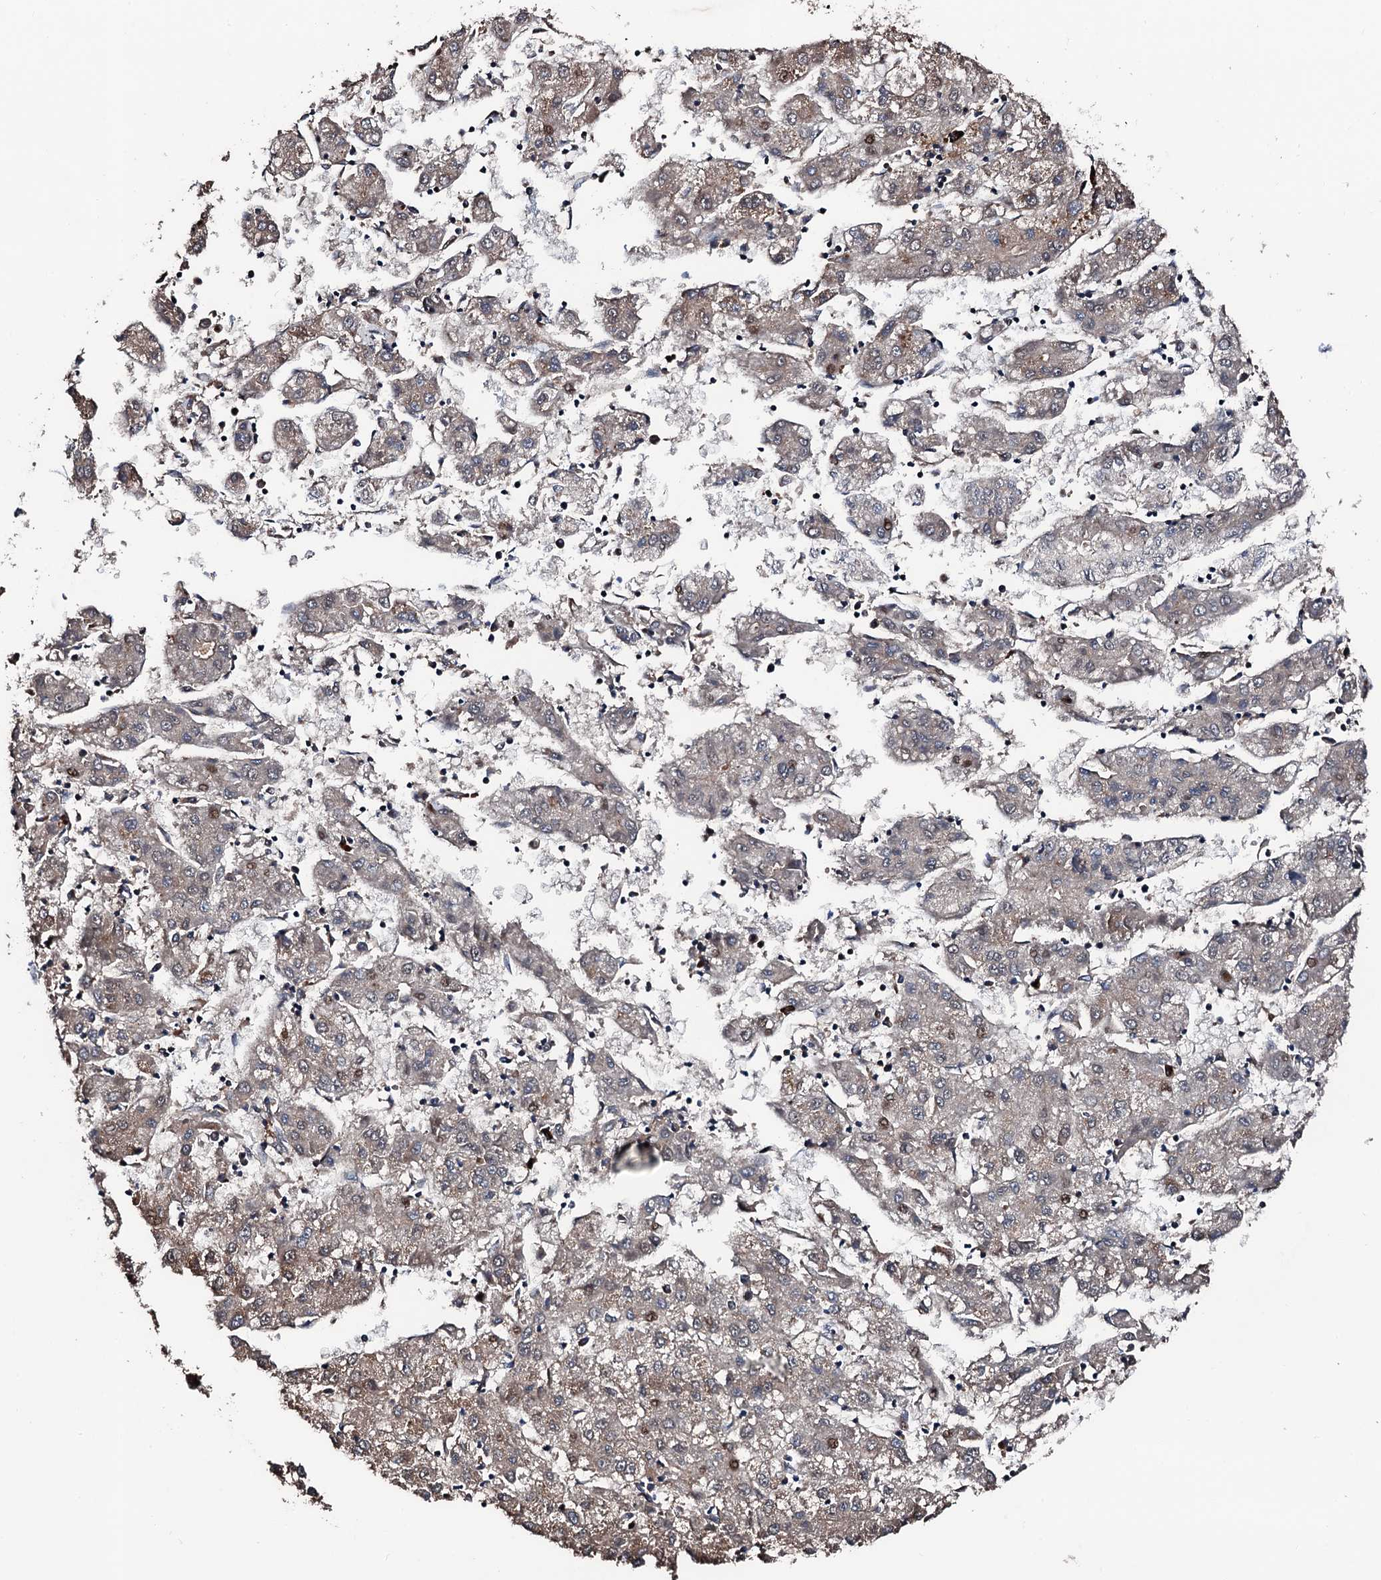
{"staining": {"intensity": "weak", "quantity": "25%-75%", "location": "cytoplasmic/membranous"}, "tissue": "liver cancer", "cell_type": "Tumor cells", "image_type": "cancer", "snomed": [{"axis": "morphology", "description": "Carcinoma, Hepatocellular, NOS"}, {"axis": "topography", "description": "Liver"}], "caption": "Immunohistochemistry (DAB (3,3'-diaminobenzidine)) staining of liver cancer displays weak cytoplasmic/membranous protein expression in approximately 25%-75% of tumor cells.", "gene": "KIF18A", "patient": {"sex": "male", "age": 72}}